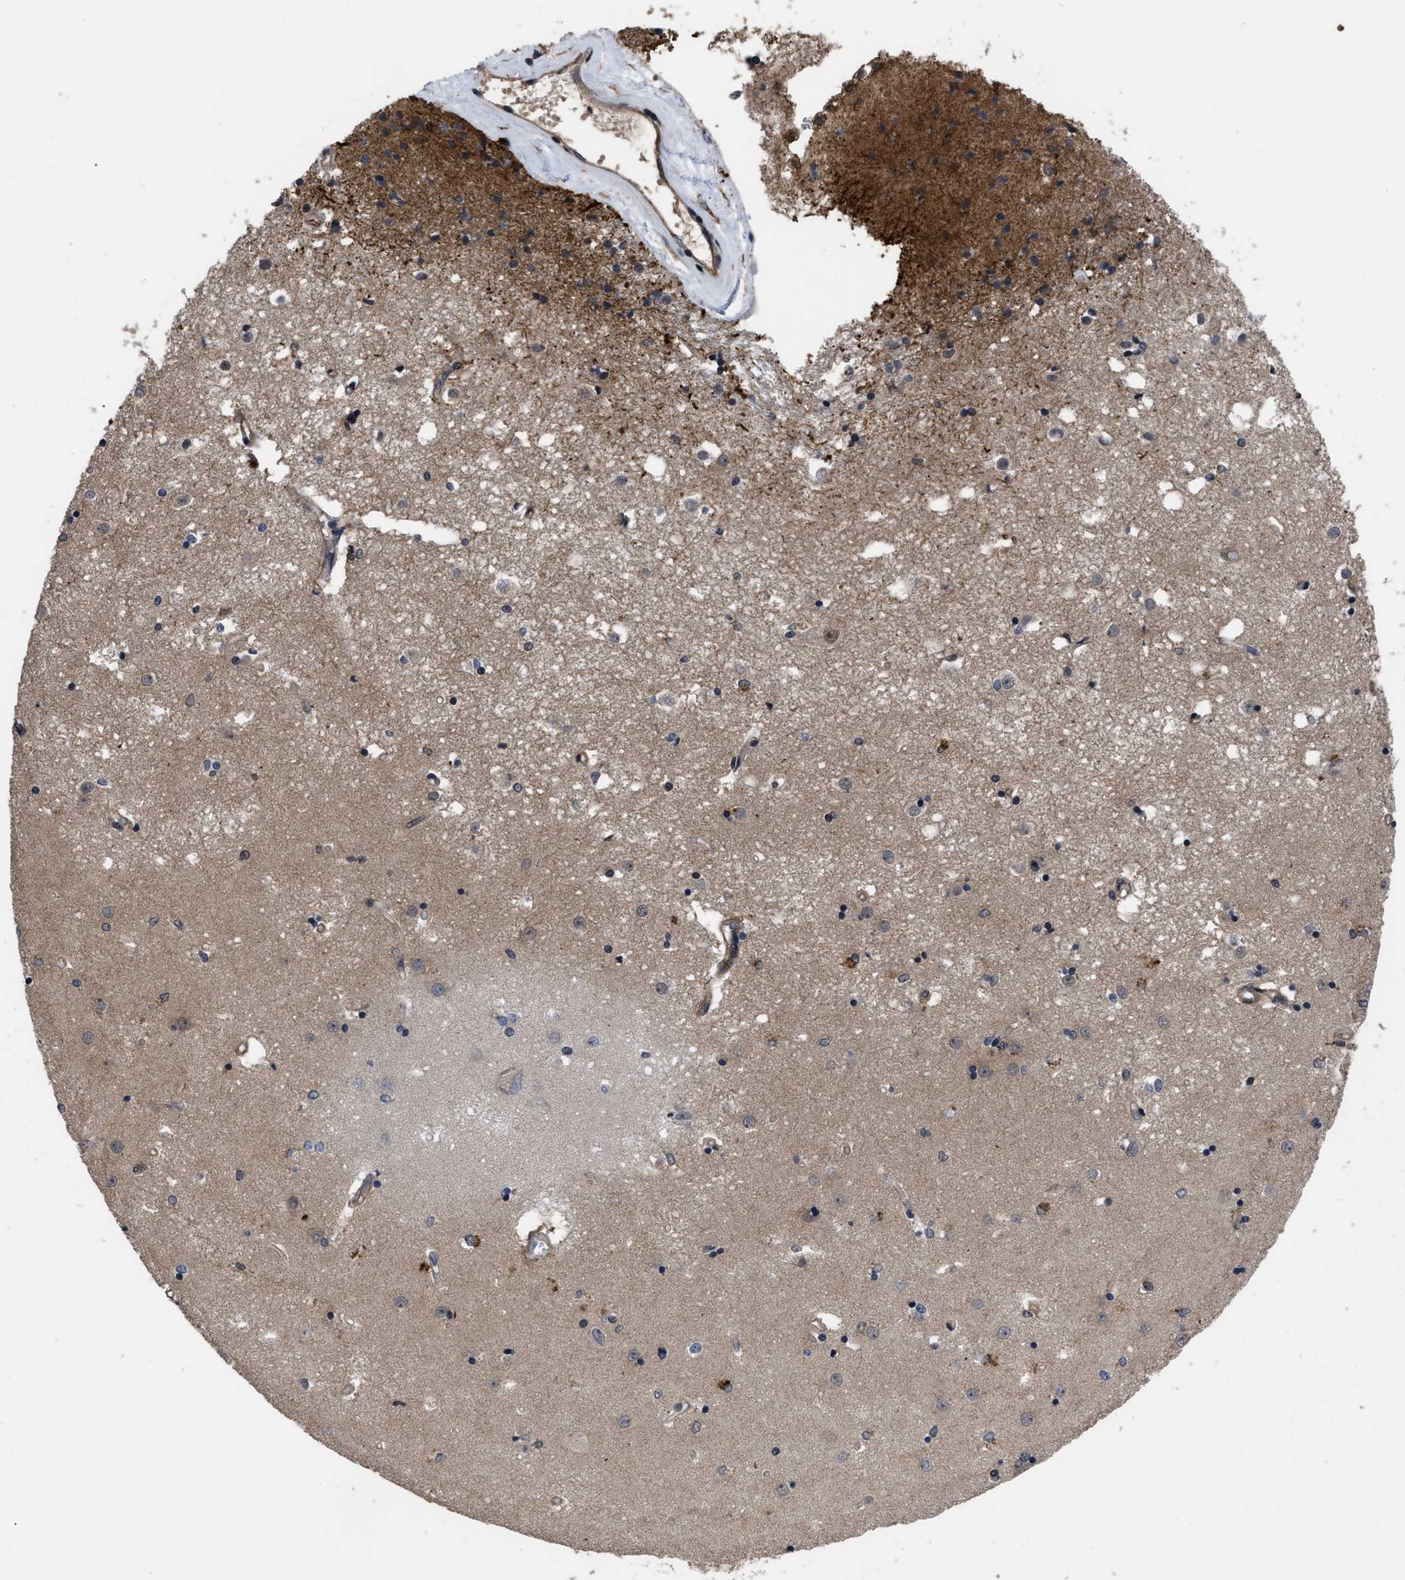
{"staining": {"intensity": "moderate", "quantity": "<25%", "location": "cytoplasmic/membranous"}, "tissue": "caudate", "cell_type": "Glial cells", "image_type": "normal", "snomed": [{"axis": "morphology", "description": "Normal tissue, NOS"}, {"axis": "topography", "description": "Lateral ventricle wall"}], "caption": "High-magnification brightfield microscopy of benign caudate stained with DAB (brown) and counterstained with hematoxylin (blue). glial cells exhibit moderate cytoplasmic/membranous expression is seen in approximately<25% of cells. The staining was performed using DAB (3,3'-diaminobenzidine) to visualize the protein expression in brown, while the nuclei were stained in blue with hematoxylin (Magnification: 20x).", "gene": "DNAJC14", "patient": {"sex": "male", "age": 45}}